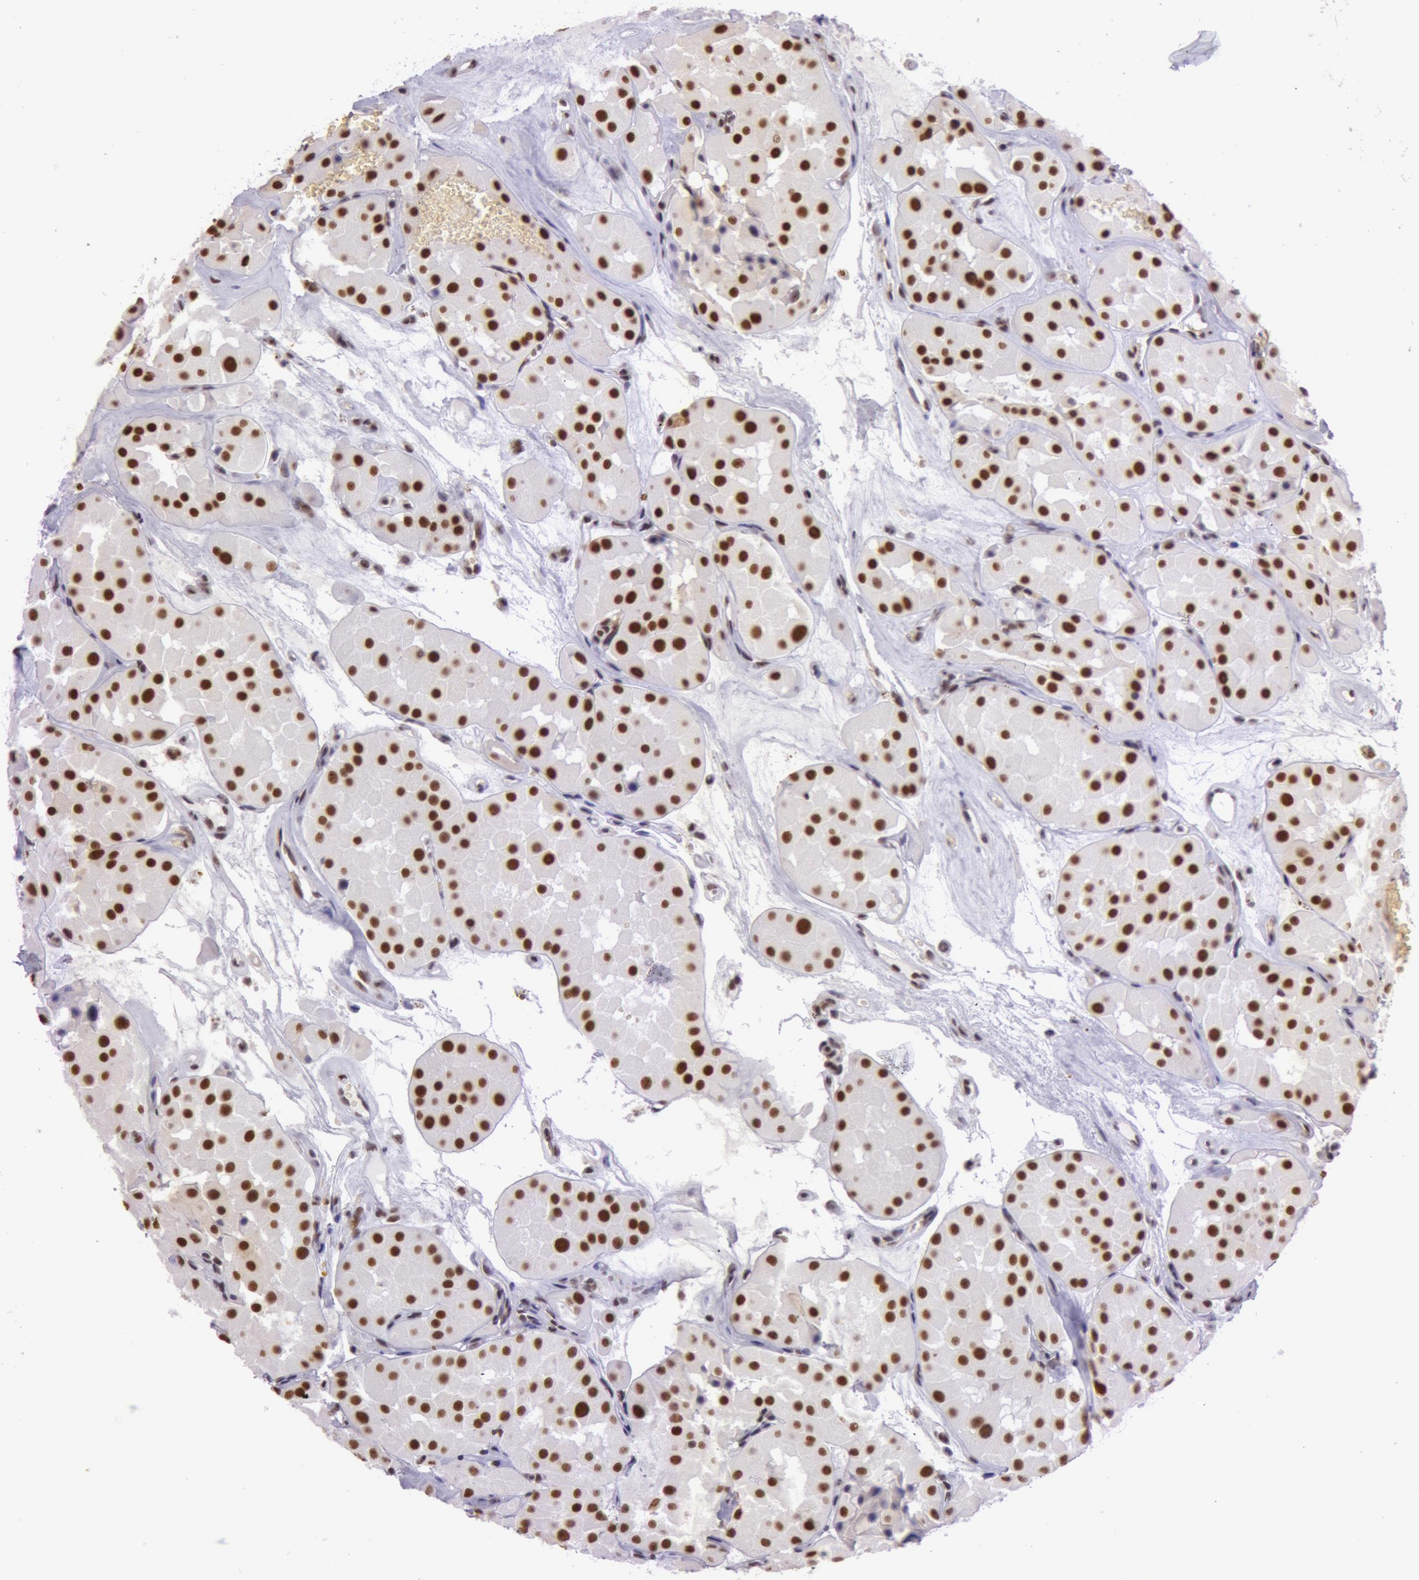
{"staining": {"intensity": "strong", "quantity": ">75%", "location": "nuclear"}, "tissue": "renal cancer", "cell_type": "Tumor cells", "image_type": "cancer", "snomed": [{"axis": "morphology", "description": "Adenocarcinoma, uncertain malignant potential"}, {"axis": "topography", "description": "Kidney"}], "caption": "Human renal cancer (adenocarcinoma,  uncertain malignant potential) stained with a protein marker shows strong staining in tumor cells.", "gene": "NBN", "patient": {"sex": "male", "age": 63}}